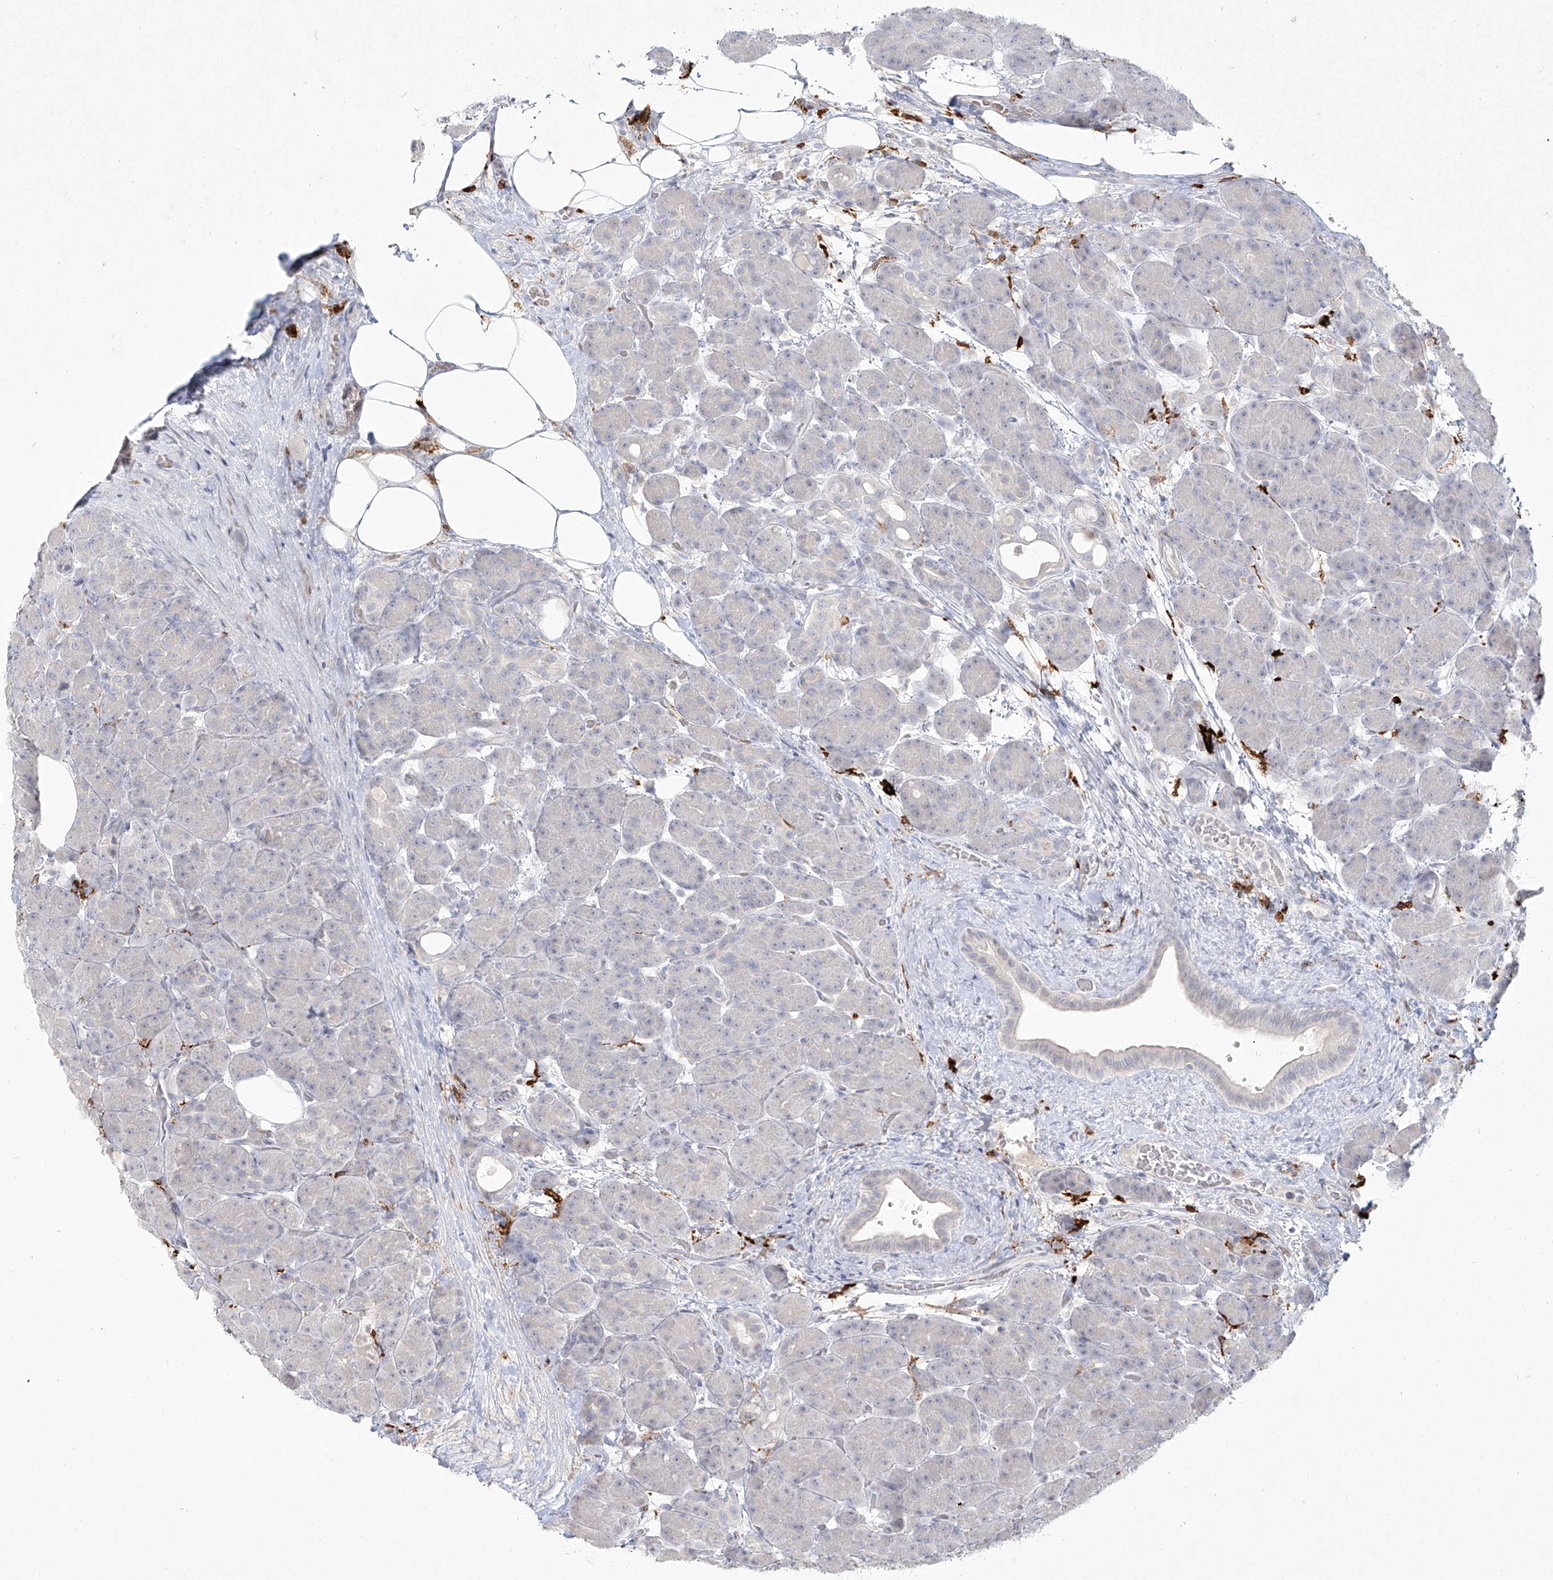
{"staining": {"intensity": "negative", "quantity": "none", "location": "none"}, "tissue": "pancreas", "cell_type": "Exocrine glandular cells", "image_type": "normal", "snomed": [{"axis": "morphology", "description": "Normal tissue, NOS"}, {"axis": "topography", "description": "Pancreas"}], "caption": "Immunohistochemistry of unremarkable human pancreas demonstrates no expression in exocrine glandular cells. (DAB immunohistochemistry (IHC), high magnification).", "gene": "CD209", "patient": {"sex": "male", "age": 63}}